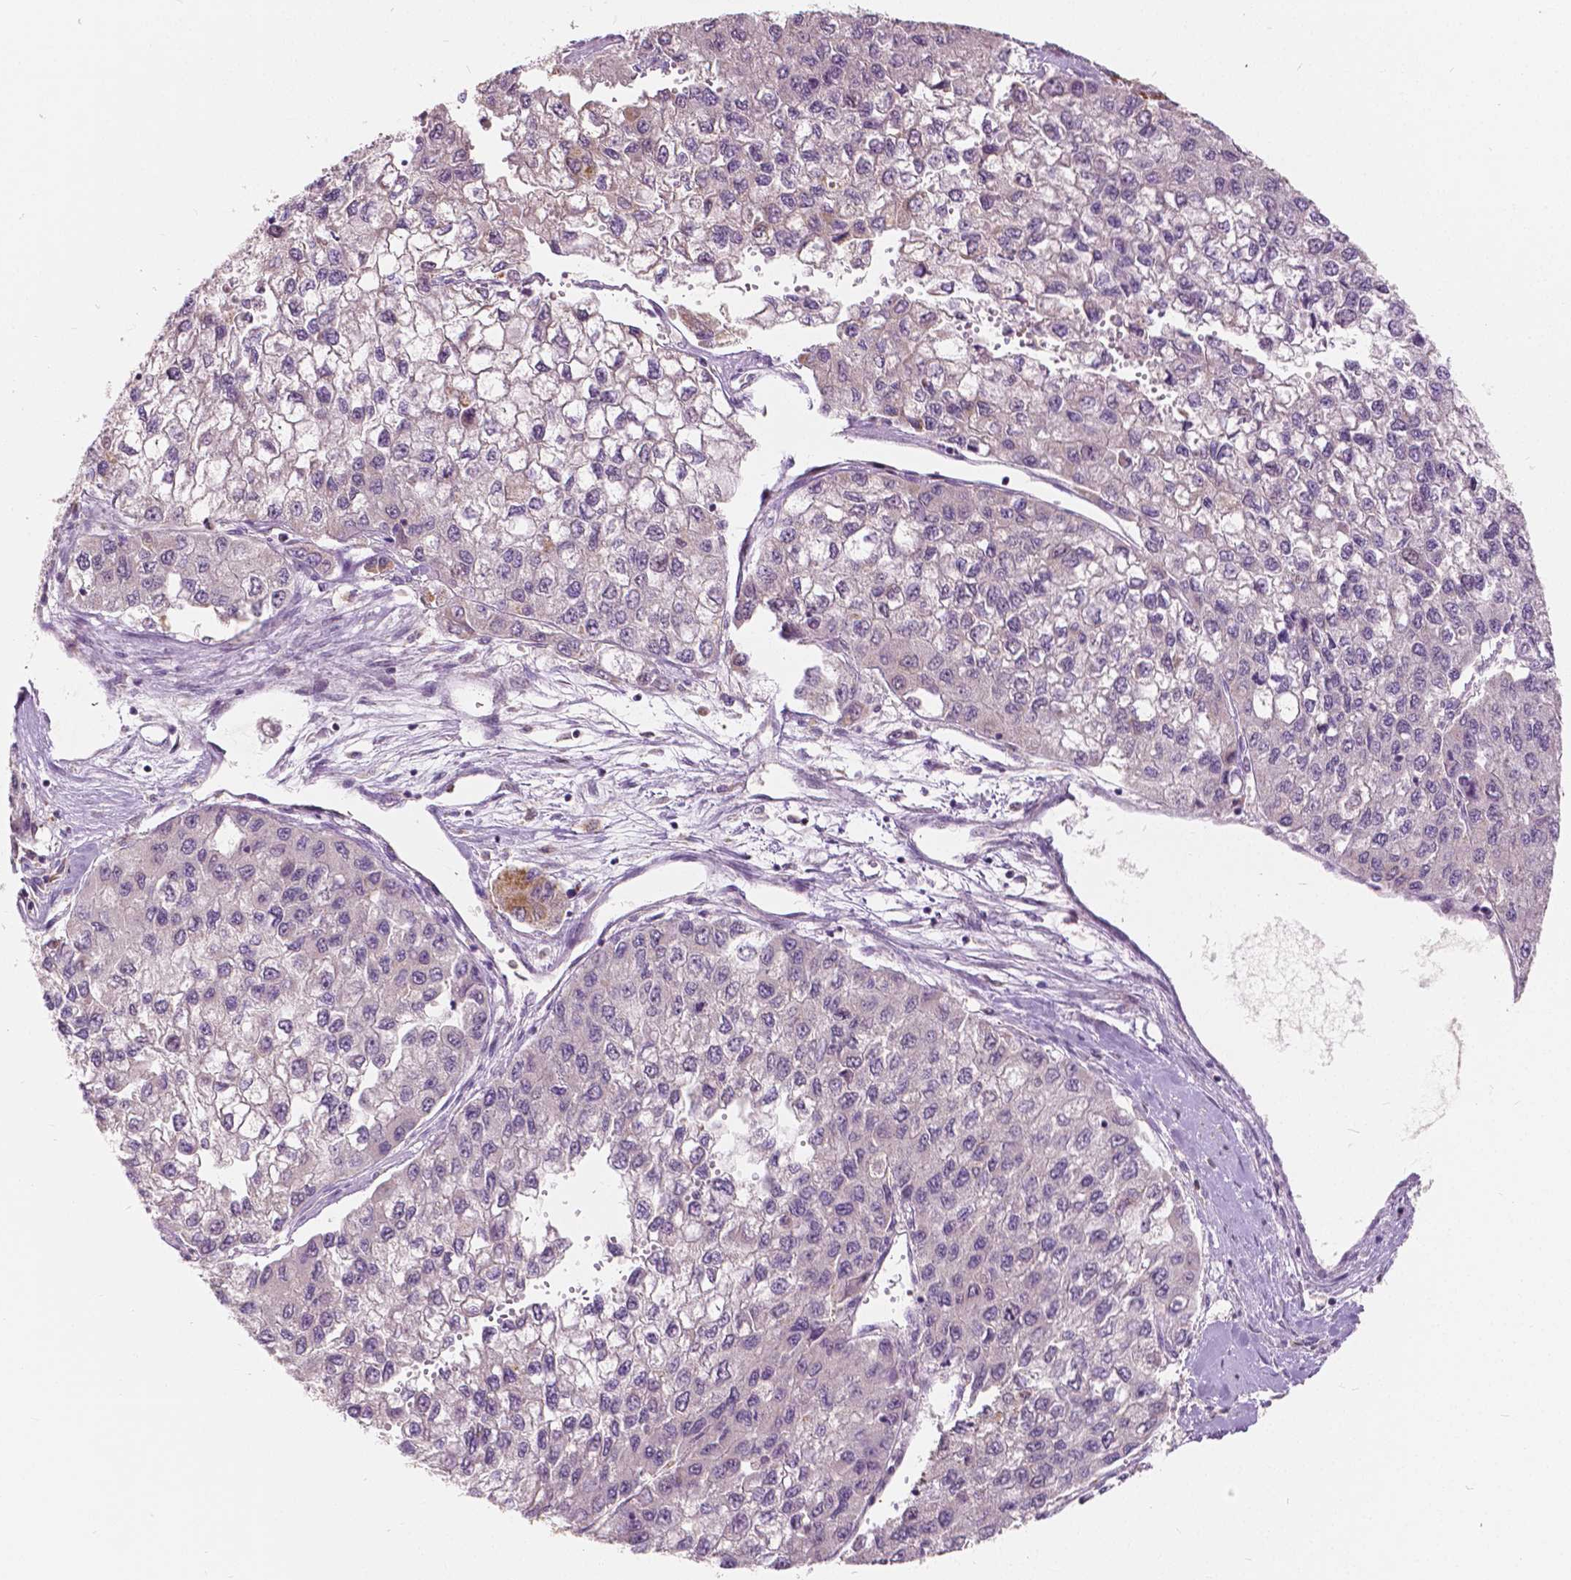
{"staining": {"intensity": "negative", "quantity": "none", "location": "none"}, "tissue": "liver cancer", "cell_type": "Tumor cells", "image_type": "cancer", "snomed": [{"axis": "morphology", "description": "Carcinoma, Hepatocellular, NOS"}, {"axis": "topography", "description": "Liver"}], "caption": "Immunohistochemical staining of liver cancer displays no significant staining in tumor cells.", "gene": "DLX6", "patient": {"sex": "female", "age": 66}}